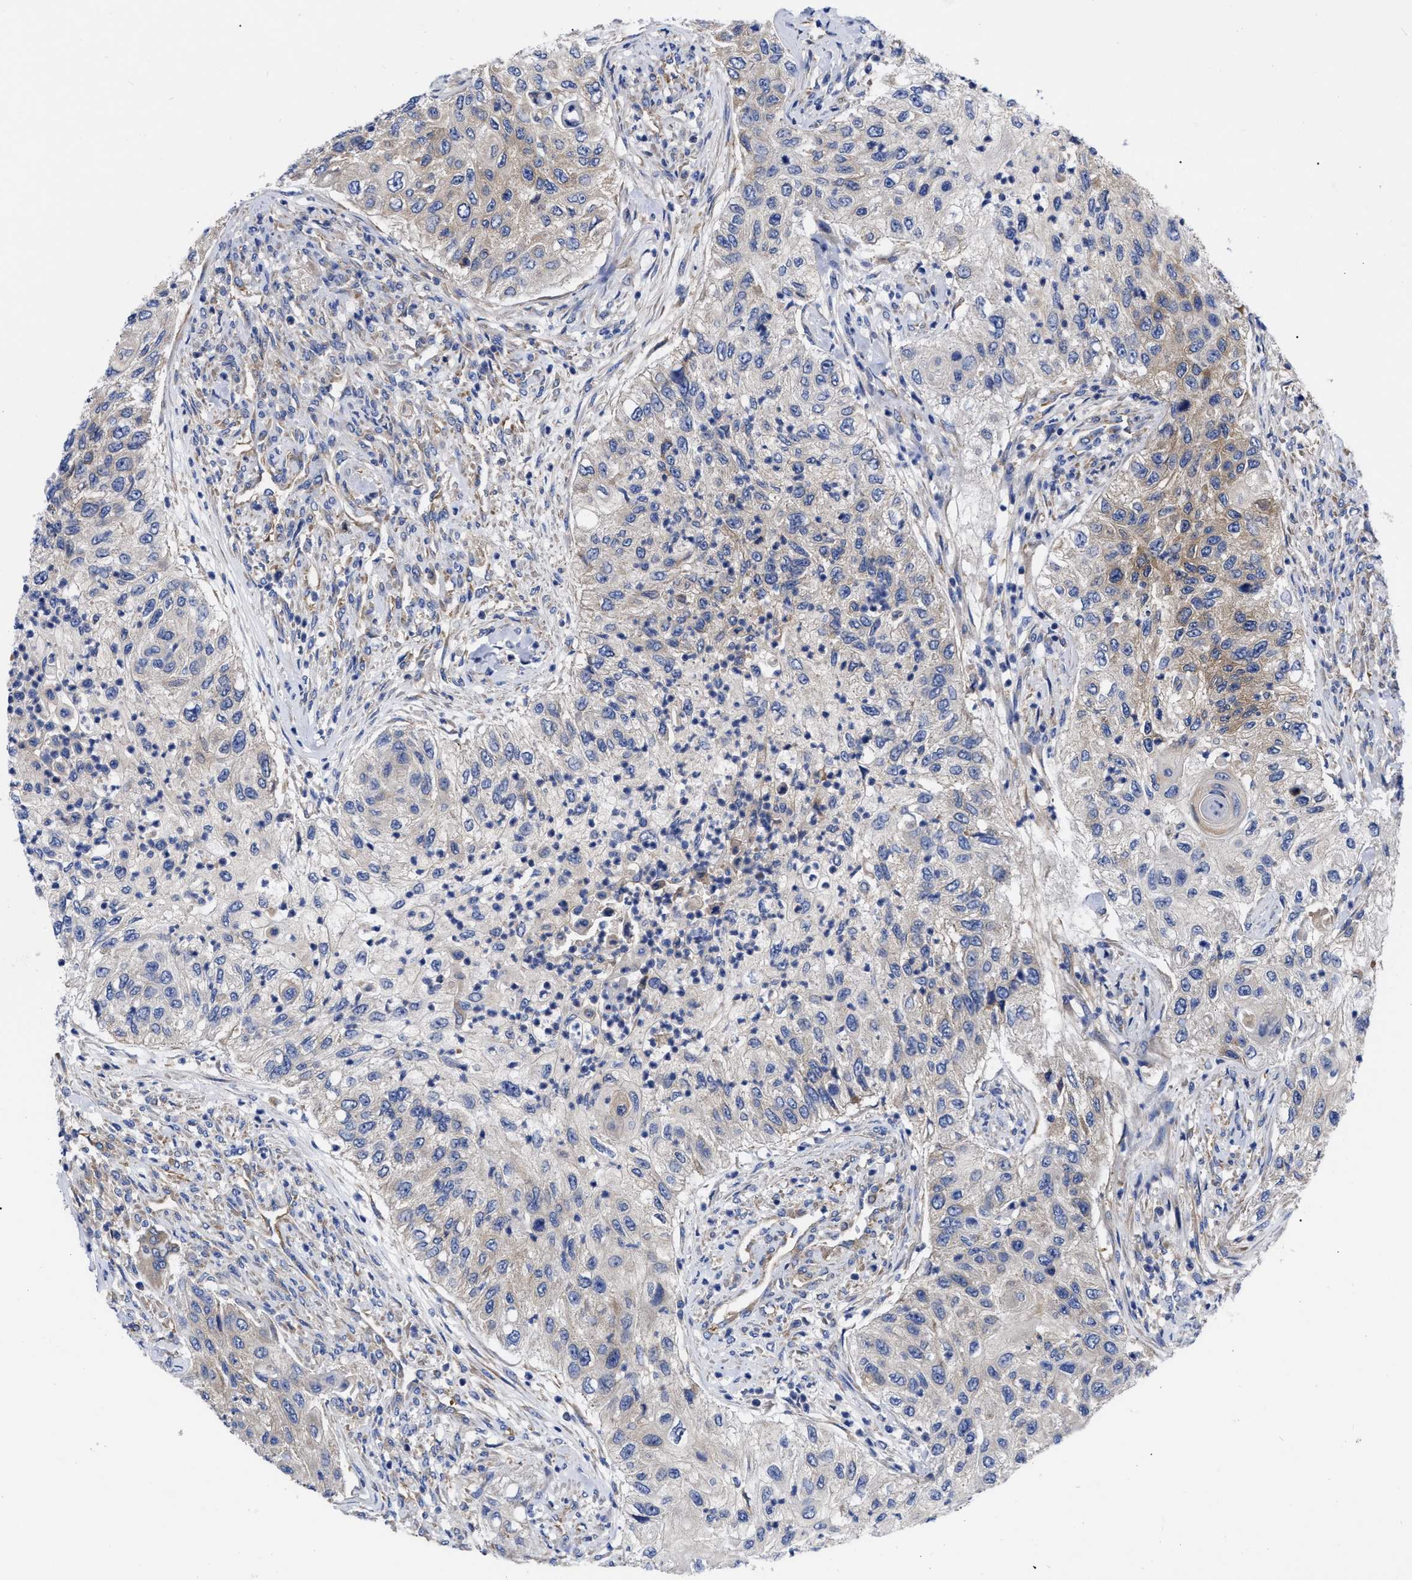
{"staining": {"intensity": "moderate", "quantity": "<25%", "location": "cytoplasmic/membranous"}, "tissue": "urothelial cancer", "cell_type": "Tumor cells", "image_type": "cancer", "snomed": [{"axis": "morphology", "description": "Urothelial carcinoma, High grade"}, {"axis": "topography", "description": "Urinary bladder"}], "caption": "Urothelial cancer was stained to show a protein in brown. There is low levels of moderate cytoplasmic/membranous staining in about <25% of tumor cells.", "gene": "RBKS", "patient": {"sex": "female", "age": 60}}